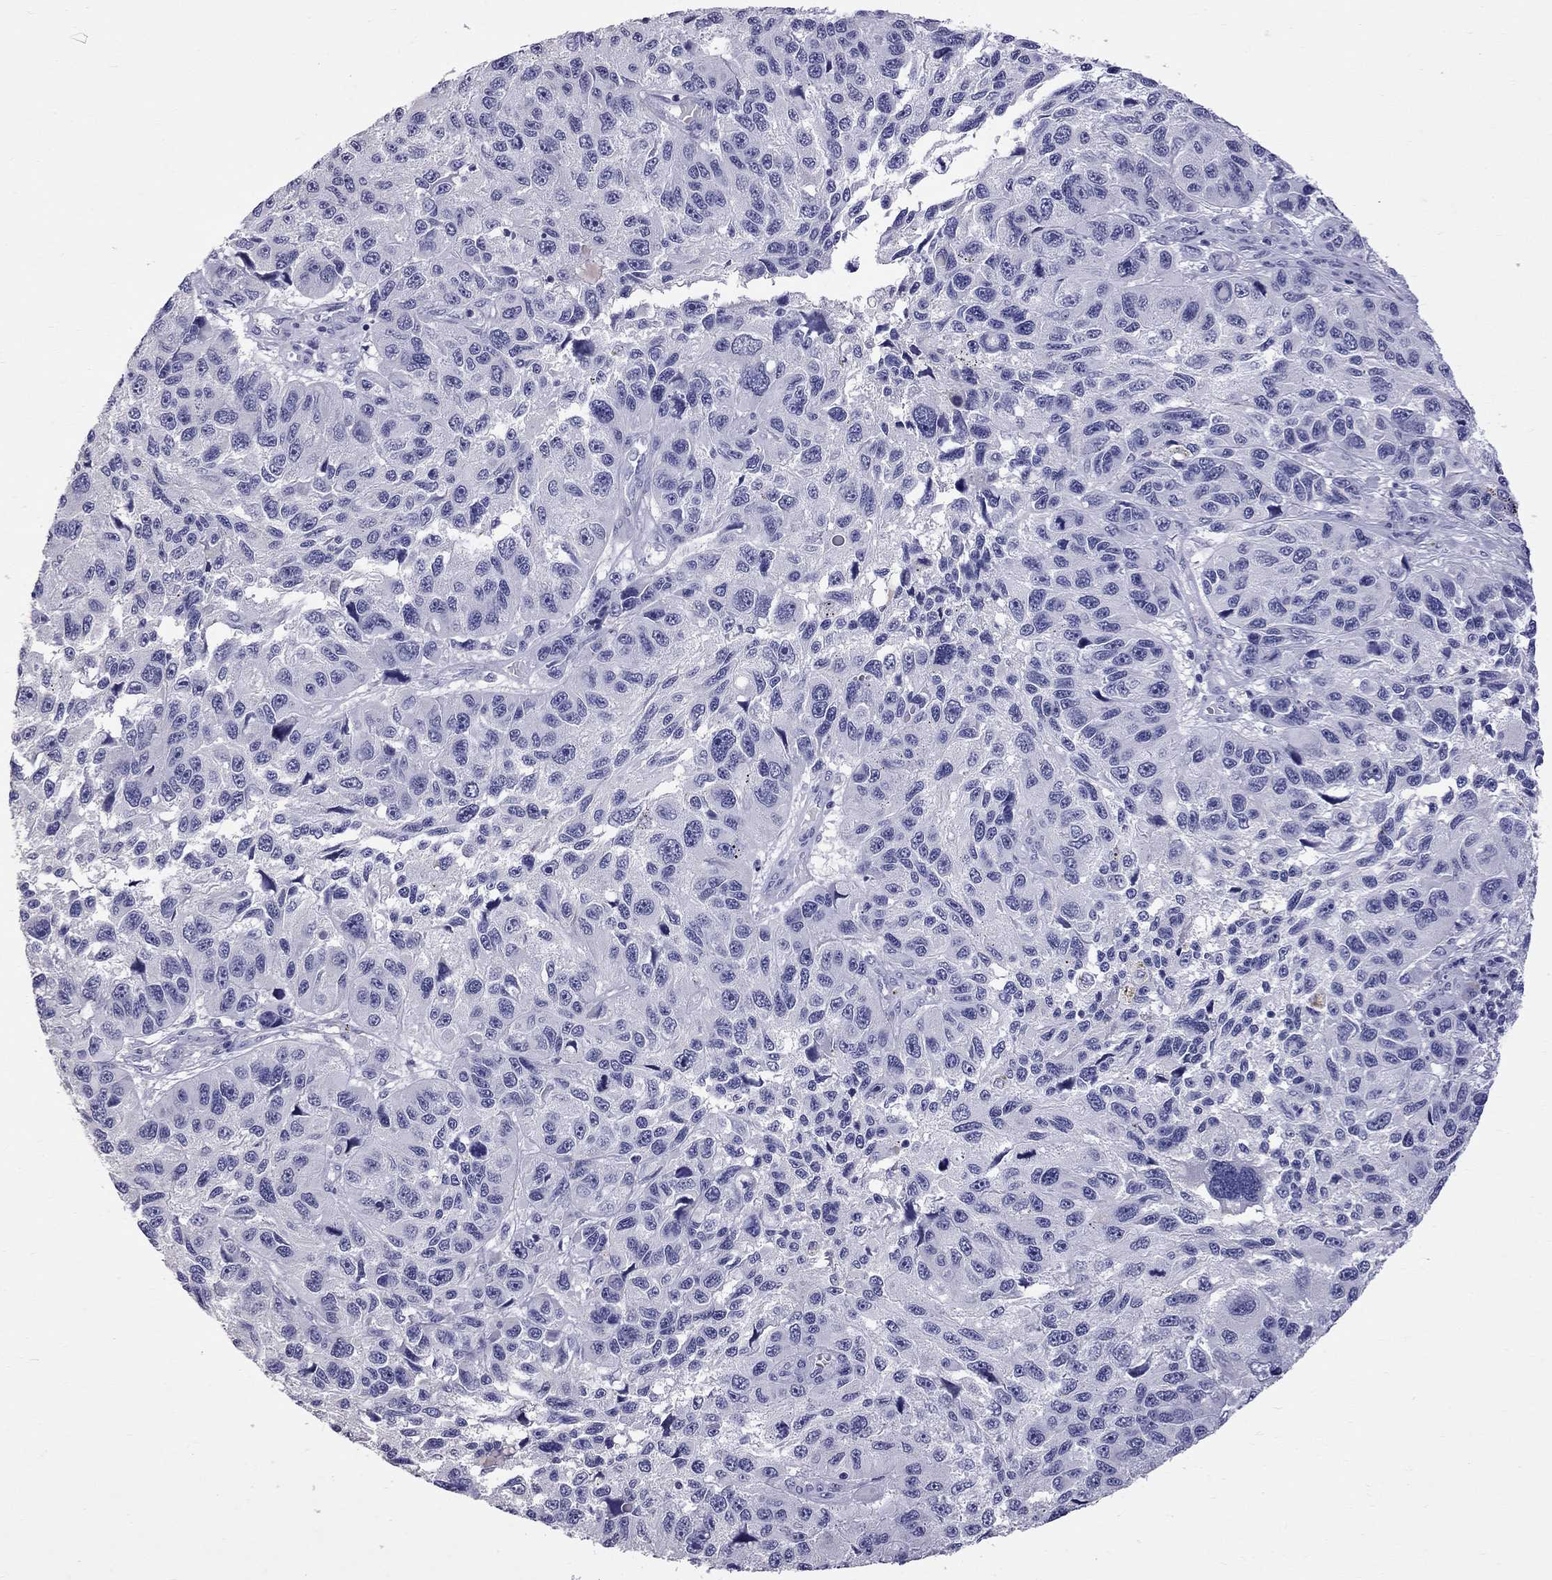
{"staining": {"intensity": "negative", "quantity": "none", "location": "none"}, "tissue": "melanoma", "cell_type": "Tumor cells", "image_type": "cancer", "snomed": [{"axis": "morphology", "description": "Malignant melanoma, NOS"}, {"axis": "topography", "description": "Skin"}], "caption": "Human malignant melanoma stained for a protein using immunohistochemistry (IHC) exhibits no expression in tumor cells.", "gene": "CFAP91", "patient": {"sex": "male", "age": 53}}